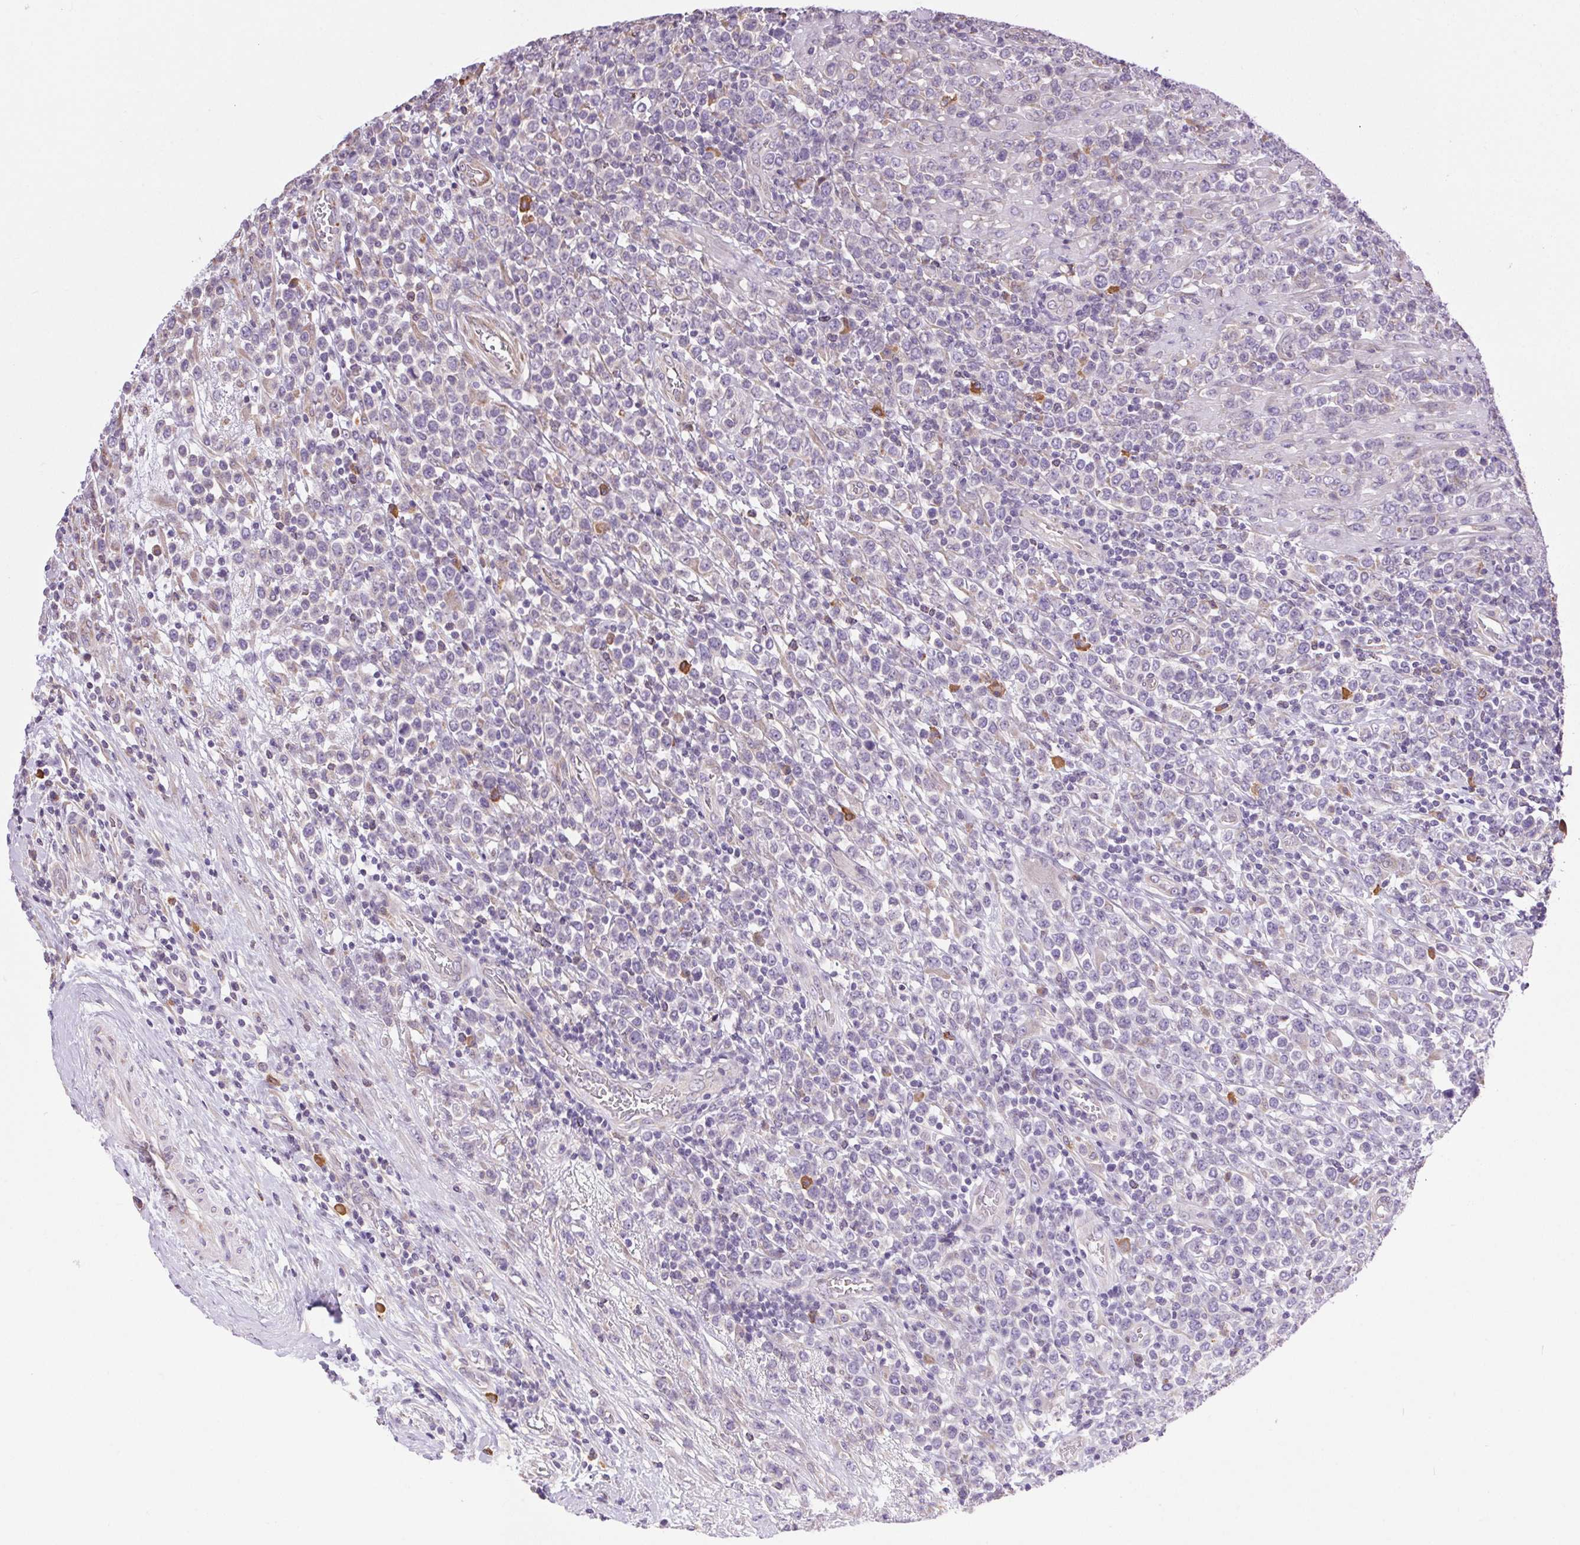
{"staining": {"intensity": "negative", "quantity": "none", "location": "none"}, "tissue": "lymphoma", "cell_type": "Tumor cells", "image_type": "cancer", "snomed": [{"axis": "morphology", "description": "Malignant lymphoma, non-Hodgkin's type, High grade"}, {"axis": "topography", "description": "Soft tissue"}], "caption": "Malignant lymphoma, non-Hodgkin's type (high-grade) was stained to show a protein in brown. There is no significant staining in tumor cells.", "gene": "SNX31", "patient": {"sex": "female", "age": 56}}